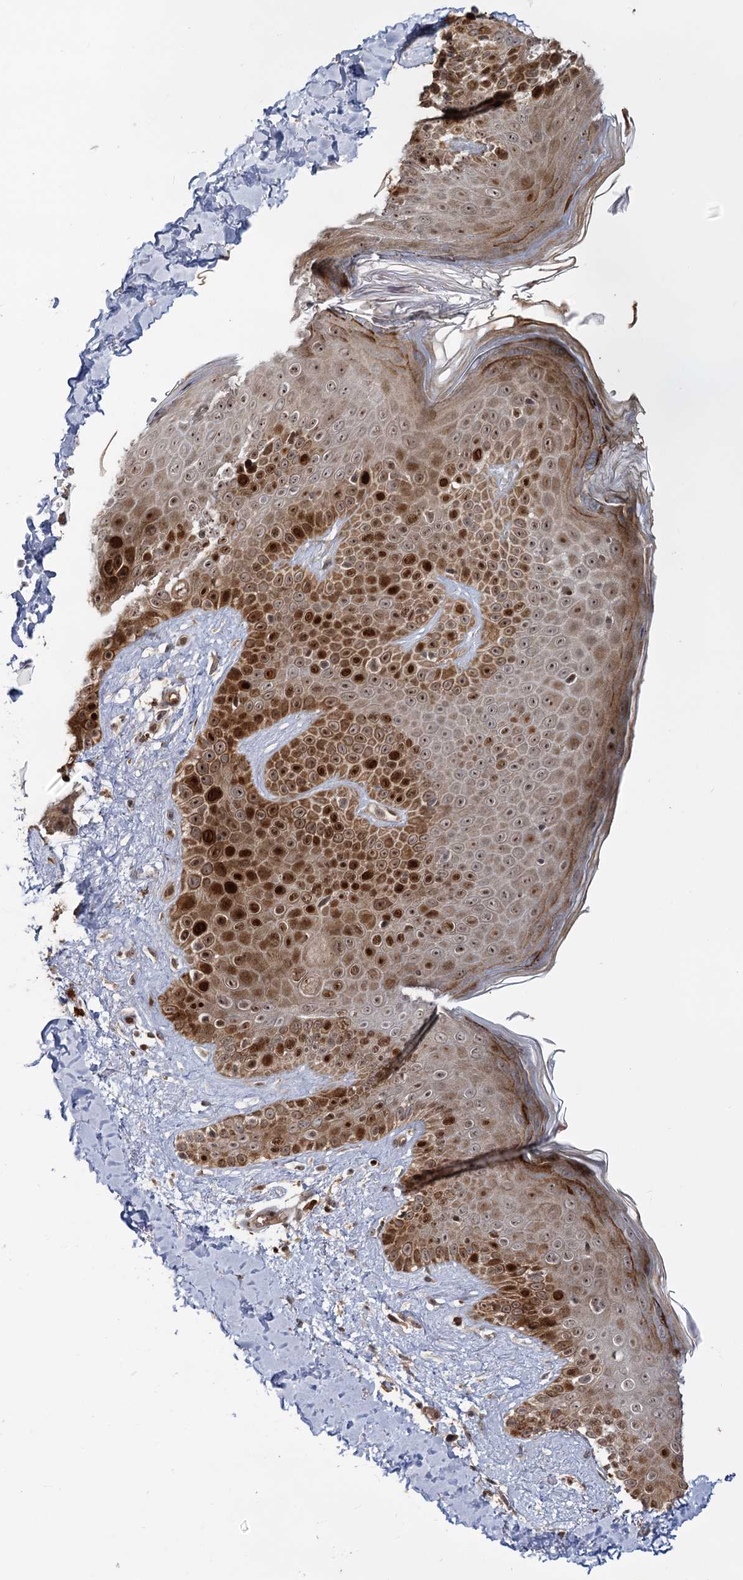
{"staining": {"intensity": "moderate", "quantity": ">75%", "location": "cytoplasmic/membranous,nuclear"}, "tissue": "skin", "cell_type": "Fibroblasts", "image_type": "normal", "snomed": [{"axis": "morphology", "description": "Normal tissue, NOS"}, {"axis": "topography", "description": "Skin"}], "caption": "Brown immunohistochemical staining in normal human skin reveals moderate cytoplasmic/membranous,nuclear positivity in approximately >75% of fibroblasts. Ihc stains the protein of interest in brown and the nuclei are stained blue.", "gene": "PIK3C2A", "patient": {"sex": "male", "age": 52}}